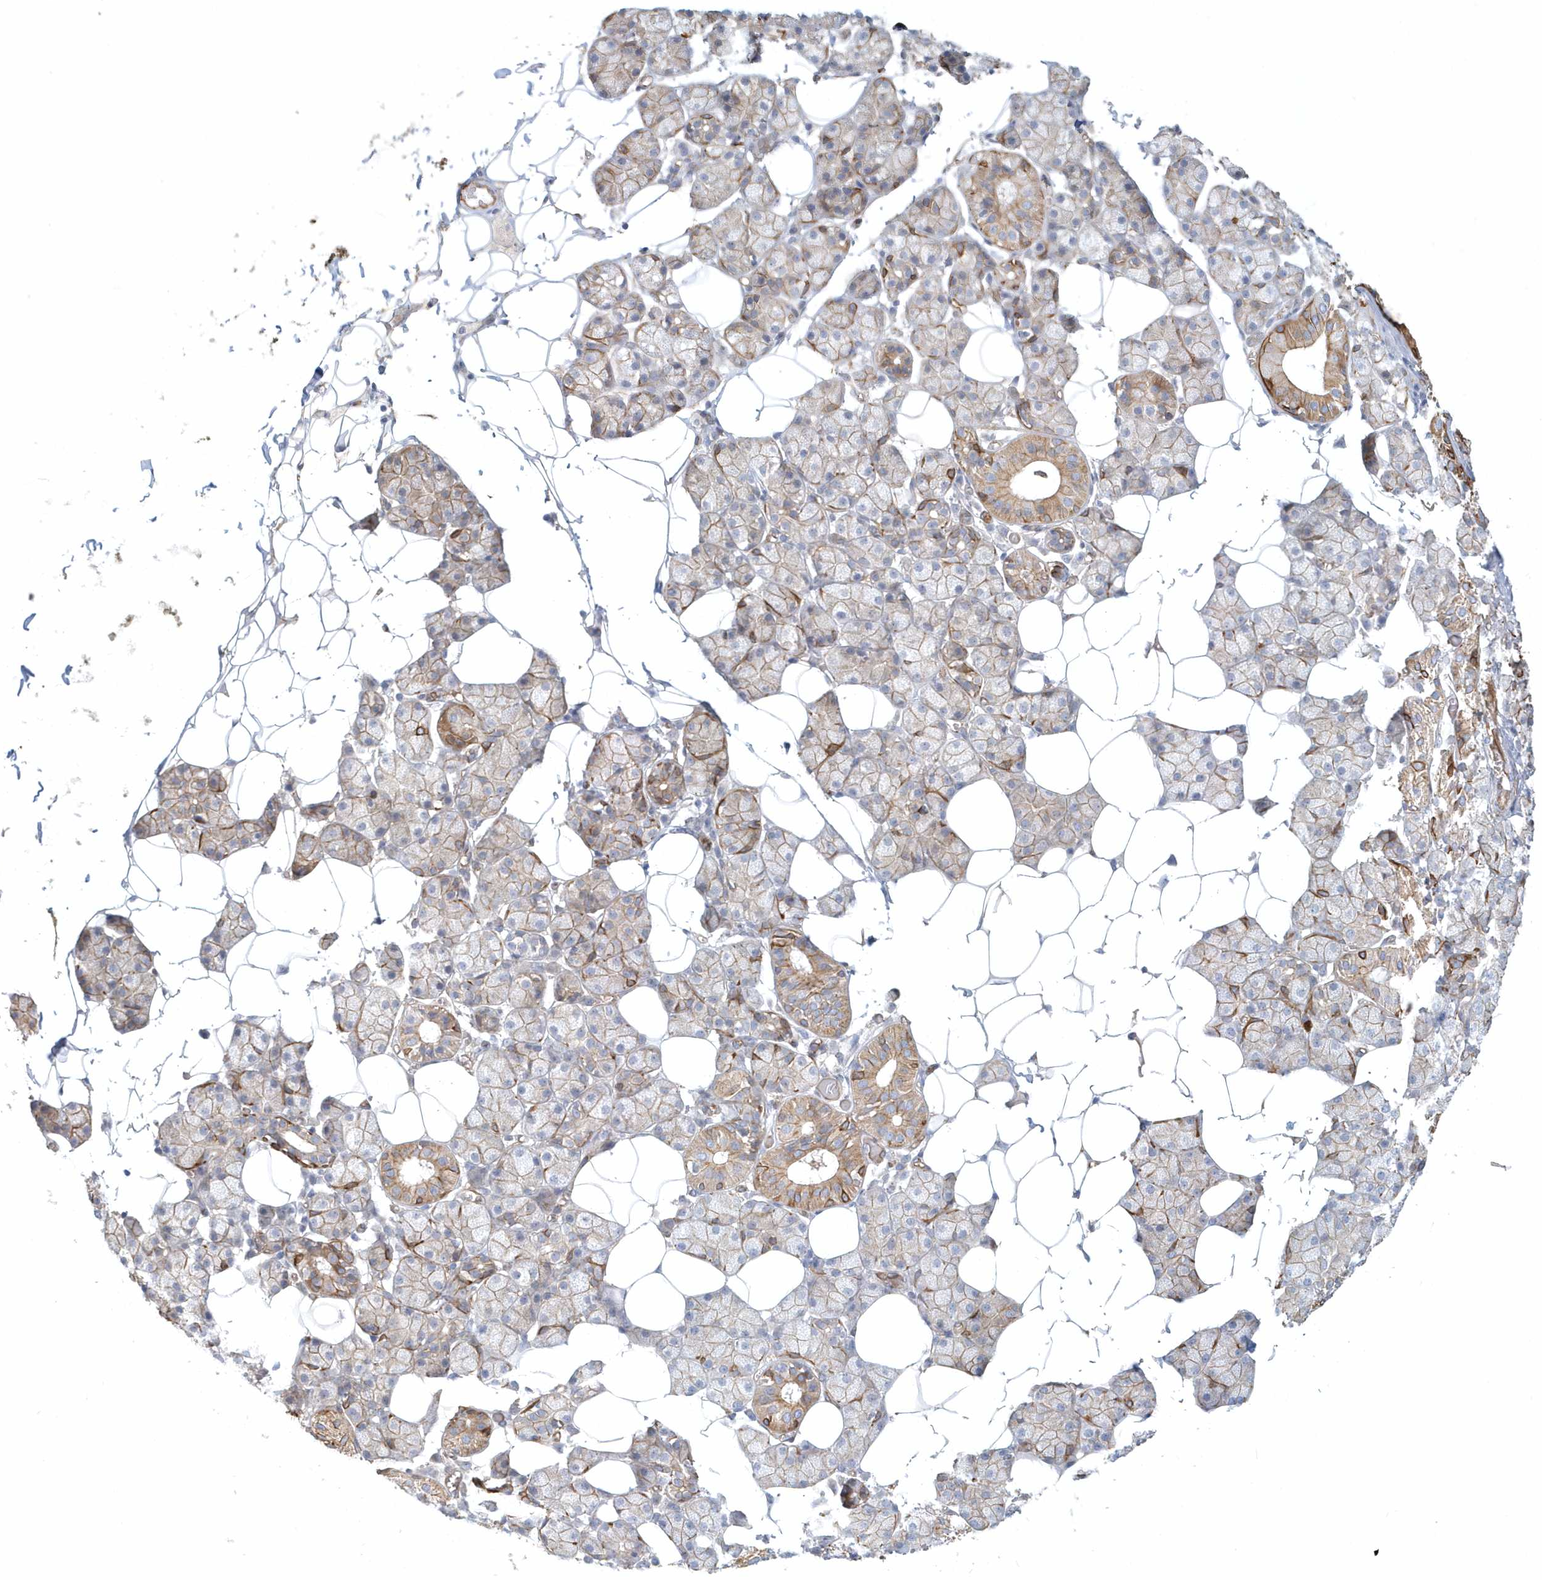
{"staining": {"intensity": "moderate", "quantity": "25%-75%", "location": "cytoplasmic/membranous"}, "tissue": "salivary gland", "cell_type": "Glandular cells", "image_type": "normal", "snomed": [{"axis": "morphology", "description": "Normal tissue, NOS"}, {"axis": "topography", "description": "Salivary gland"}], "caption": "Brown immunohistochemical staining in benign salivary gland shows moderate cytoplasmic/membranous expression in about 25%-75% of glandular cells.", "gene": "DNAH1", "patient": {"sex": "female", "age": 33}}